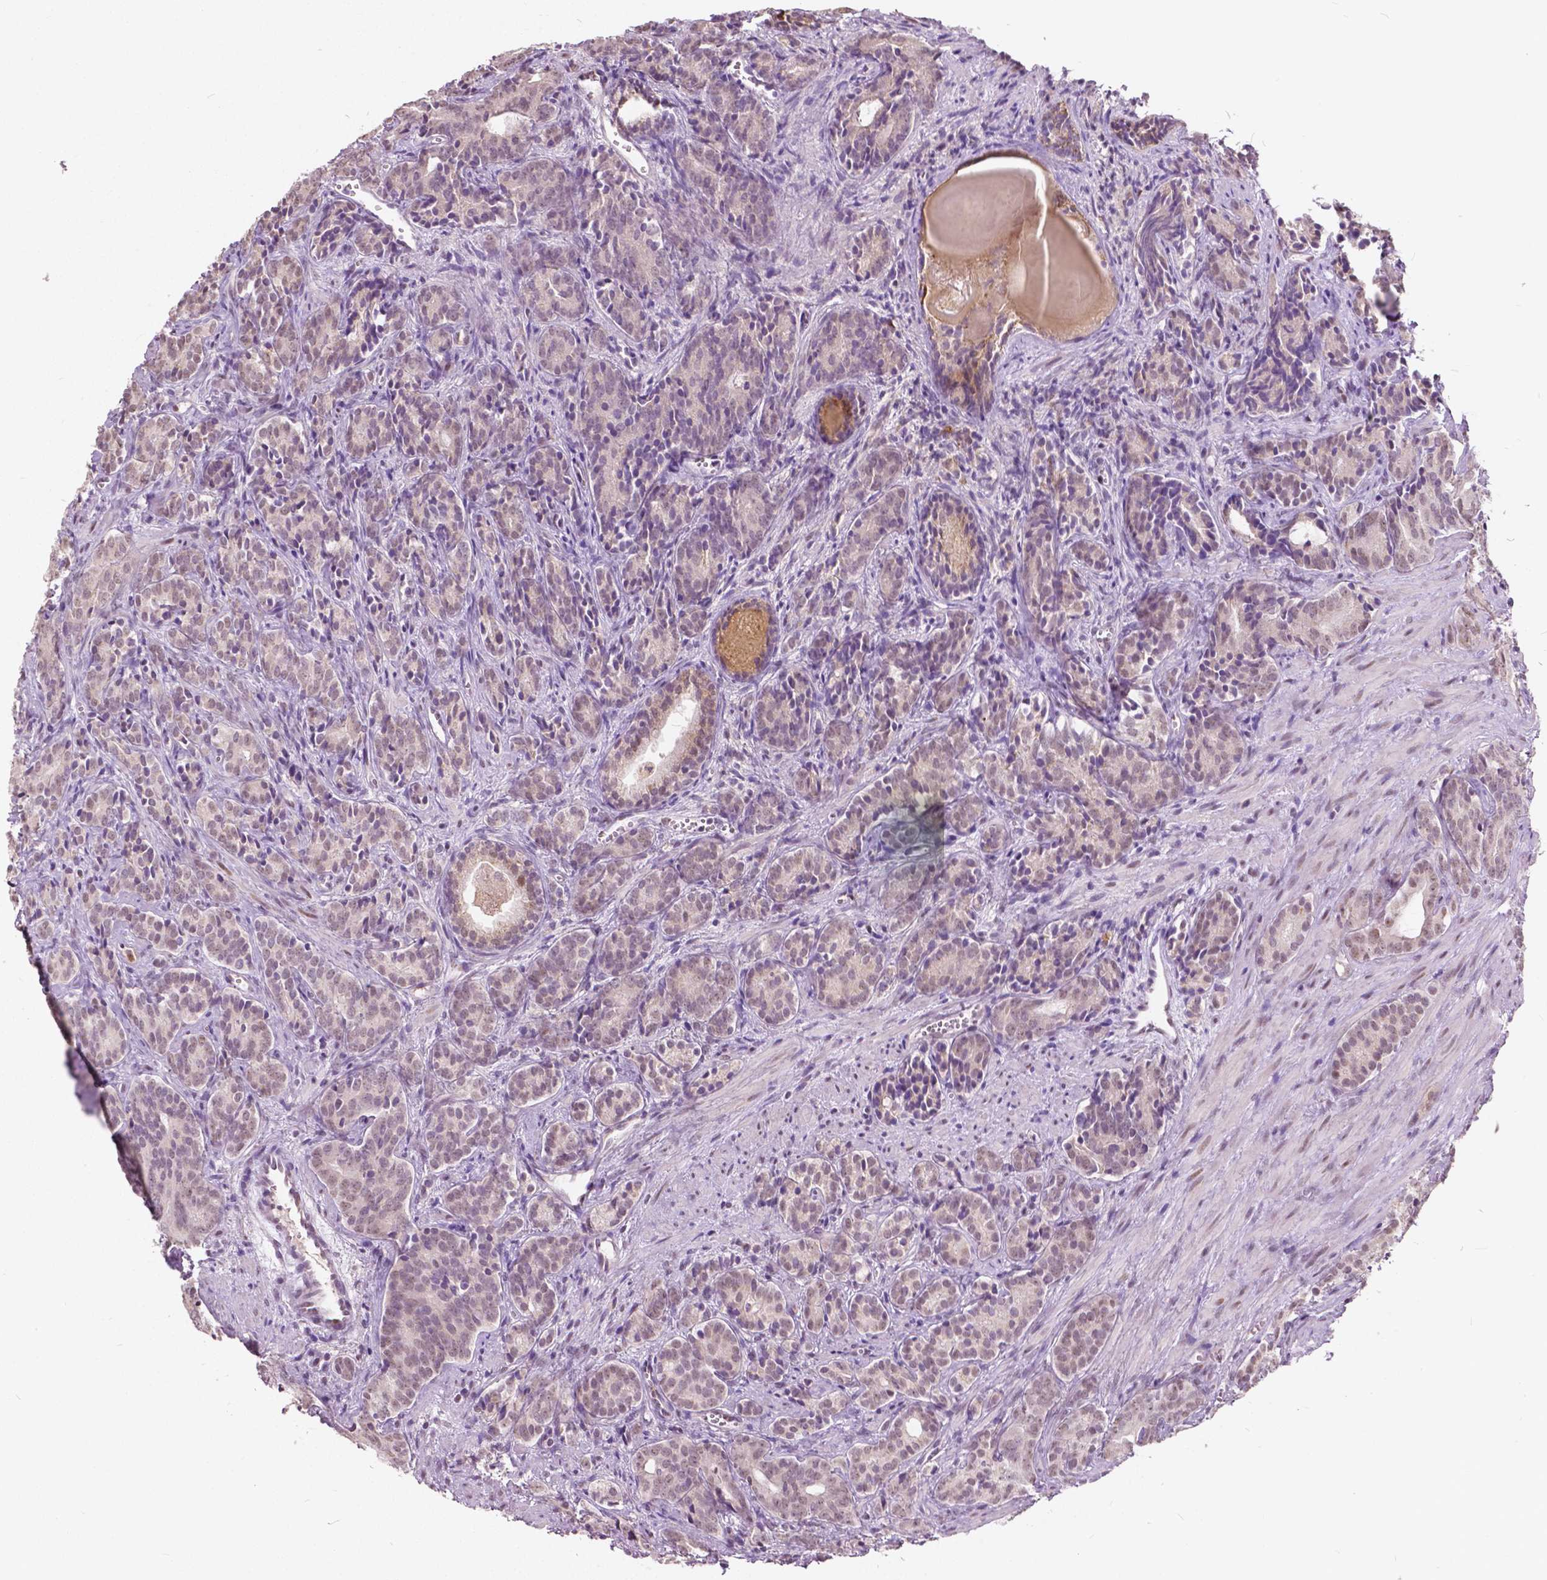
{"staining": {"intensity": "weak", "quantity": ">75%", "location": "nuclear"}, "tissue": "prostate cancer", "cell_type": "Tumor cells", "image_type": "cancer", "snomed": [{"axis": "morphology", "description": "Adenocarcinoma, High grade"}, {"axis": "topography", "description": "Prostate"}], "caption": "DAB (3,3'-diaminobenzidine) immunohistochemical staining of human prostate adenocarcinoma (high-grade) exhibits weak nuclear protein positivity in approximately >75% of tumor cells.", "gene": "DLX6", "patient": {"sex": "male", "age": 84}}